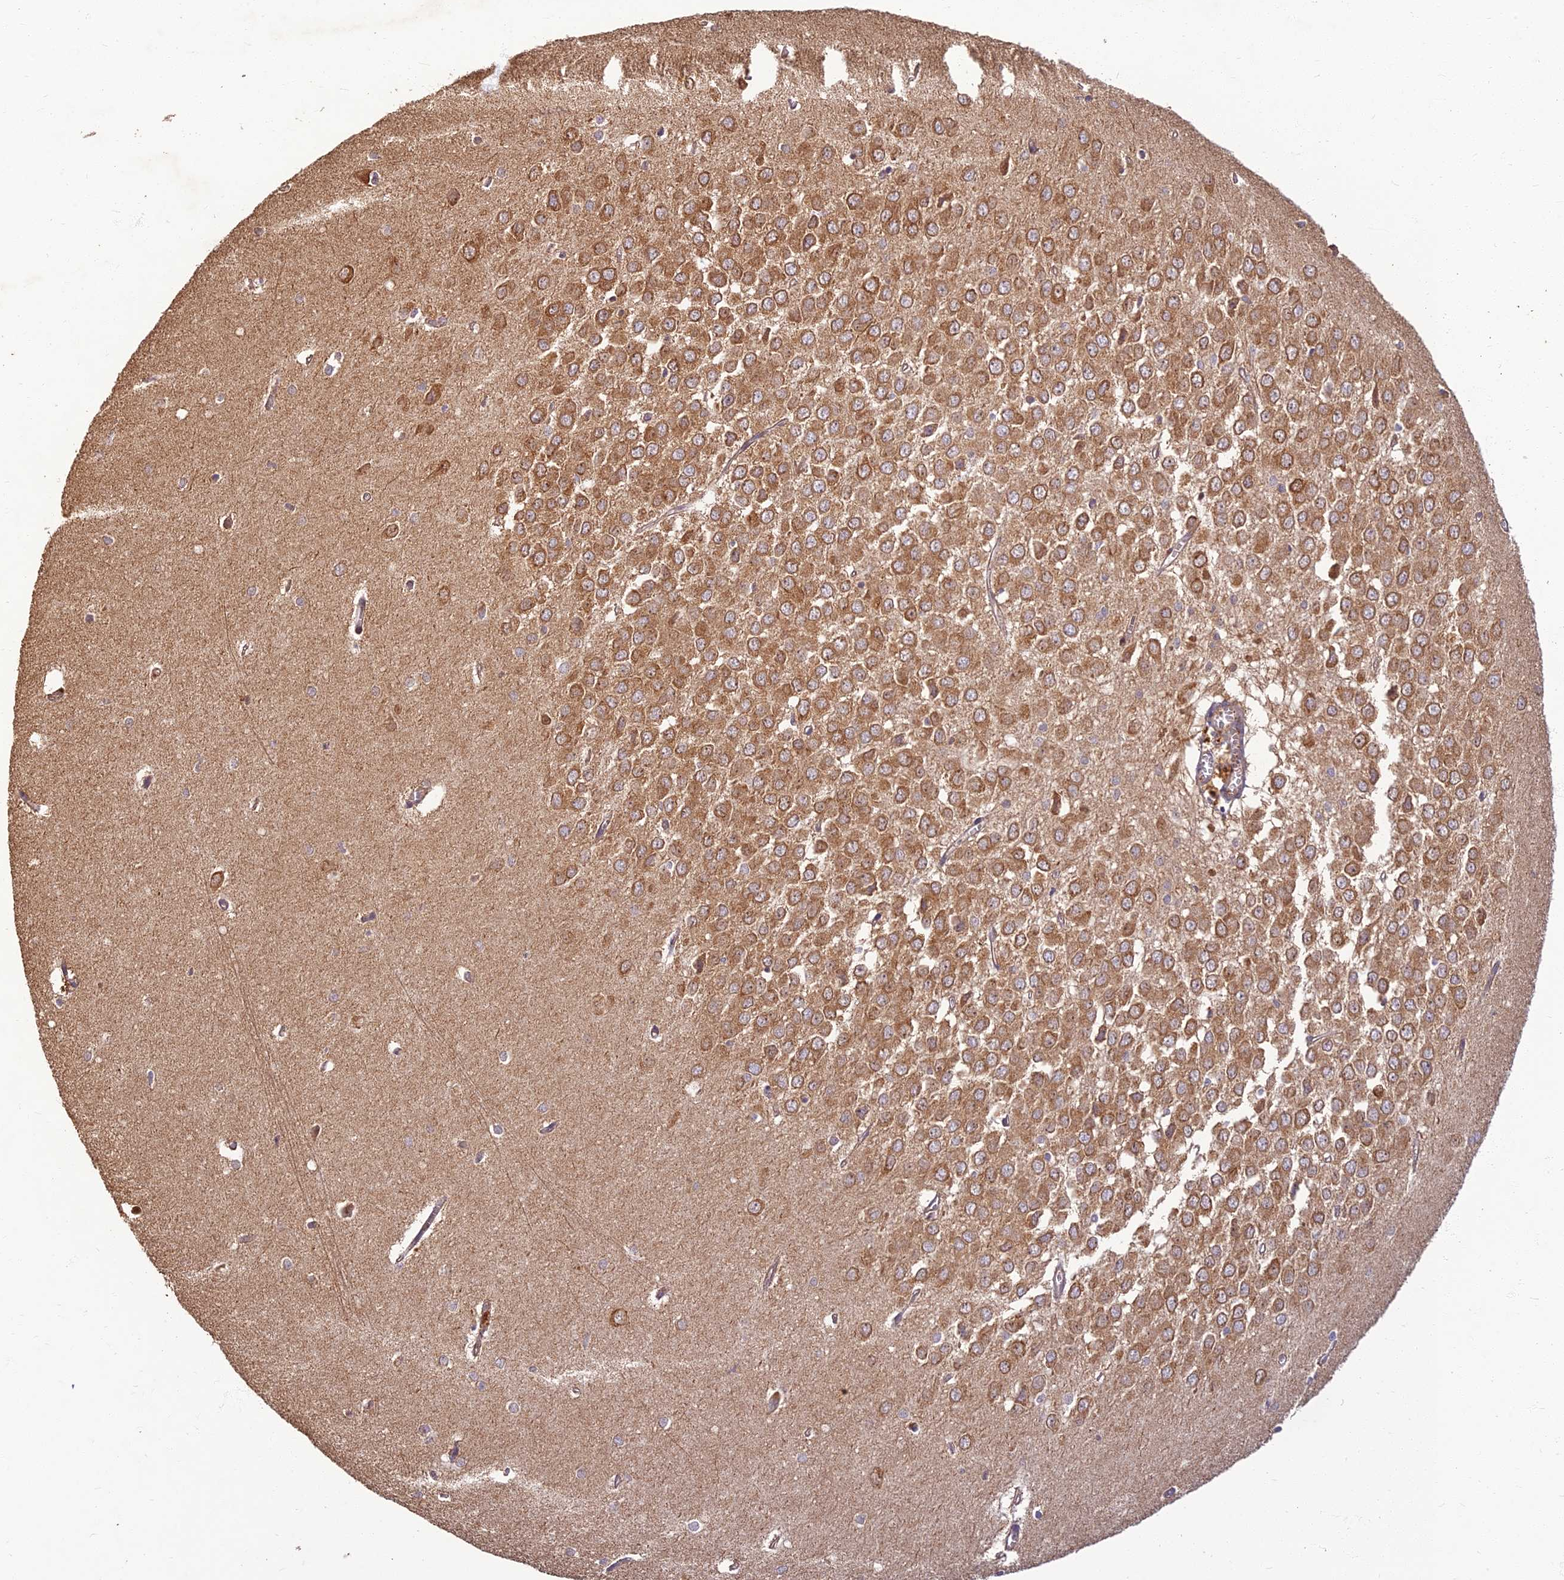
{"staining": {"intensity": "weak", "quantity": "<25%", "location": "cytoplasmic/membranous"}, "tissue": "hippocampus", "cell_type": "Glial cells", "image_type": "normal", "snomed": [{"axis": "morphology", "description": "Normal tissue, NOS"}, {"axis": "topography", "description": "Hippocampus"}], "caption": "Image shows no significant protein positivity in glial cells of unremarkable hippocampus. (Brightfield microscopy of DAB (3,3'-diaminobenzidine) IHC at high magnification).", "gene": "CORO1C", "patient": {"sex": "female", "age": 64}}